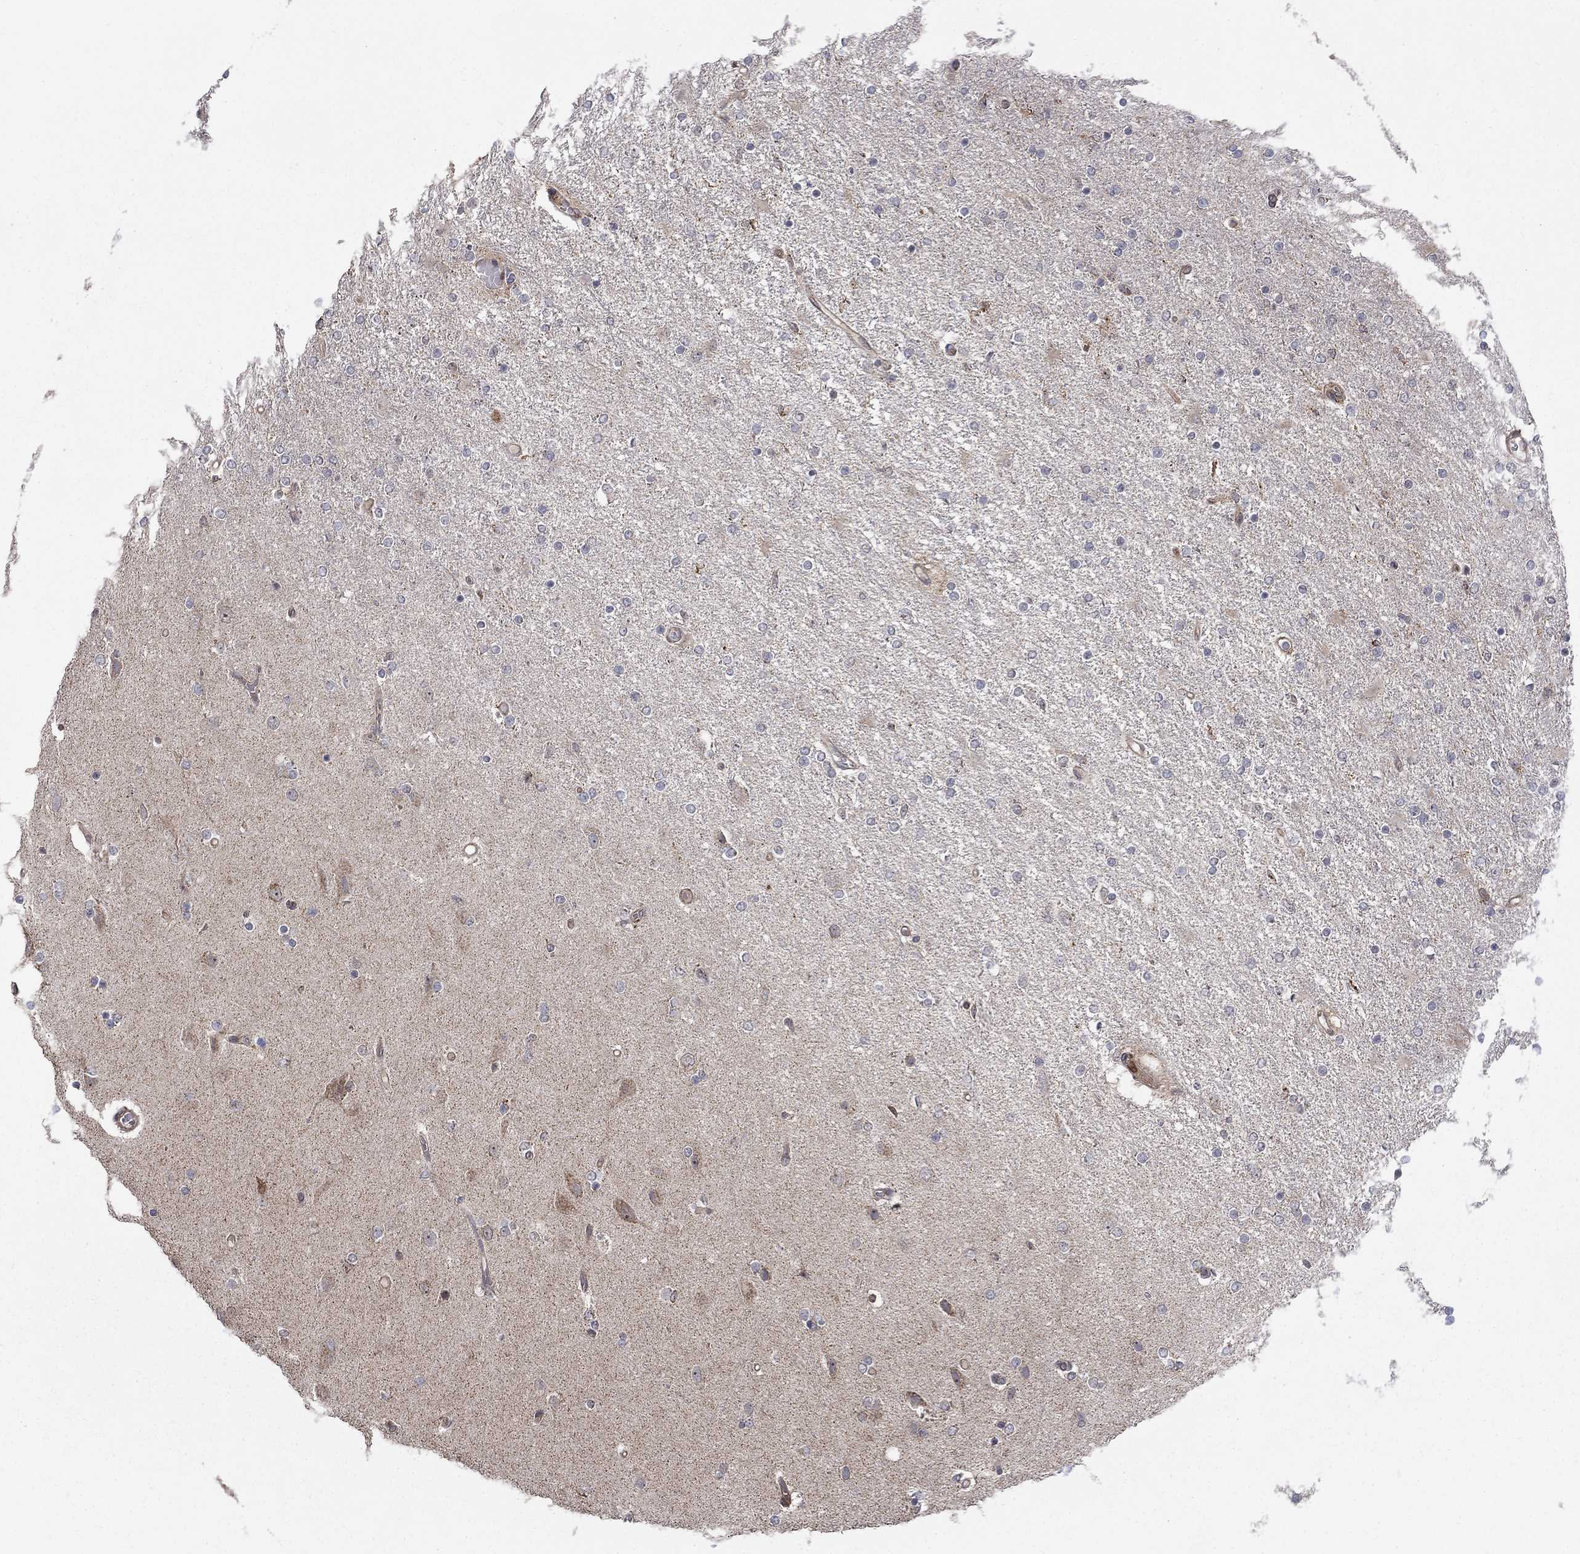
{"staining": {"intensity": "negative", "quantity": "none", "location": "none"}, "tissue": "glioma", "cell_type": "Tumor cells", "image_type": "cancer", "snomed": [{"axis": "morphology", "description": "Glioma, malignant, High grade"}, {"axis": "topography", "description": "Cerebral cortex"}], "caption": "Protein analysis of glioma reveals no significant positivity in tumor cells.", "gene": "IFI35", "patient": {"sex": "male", "age": 70}}